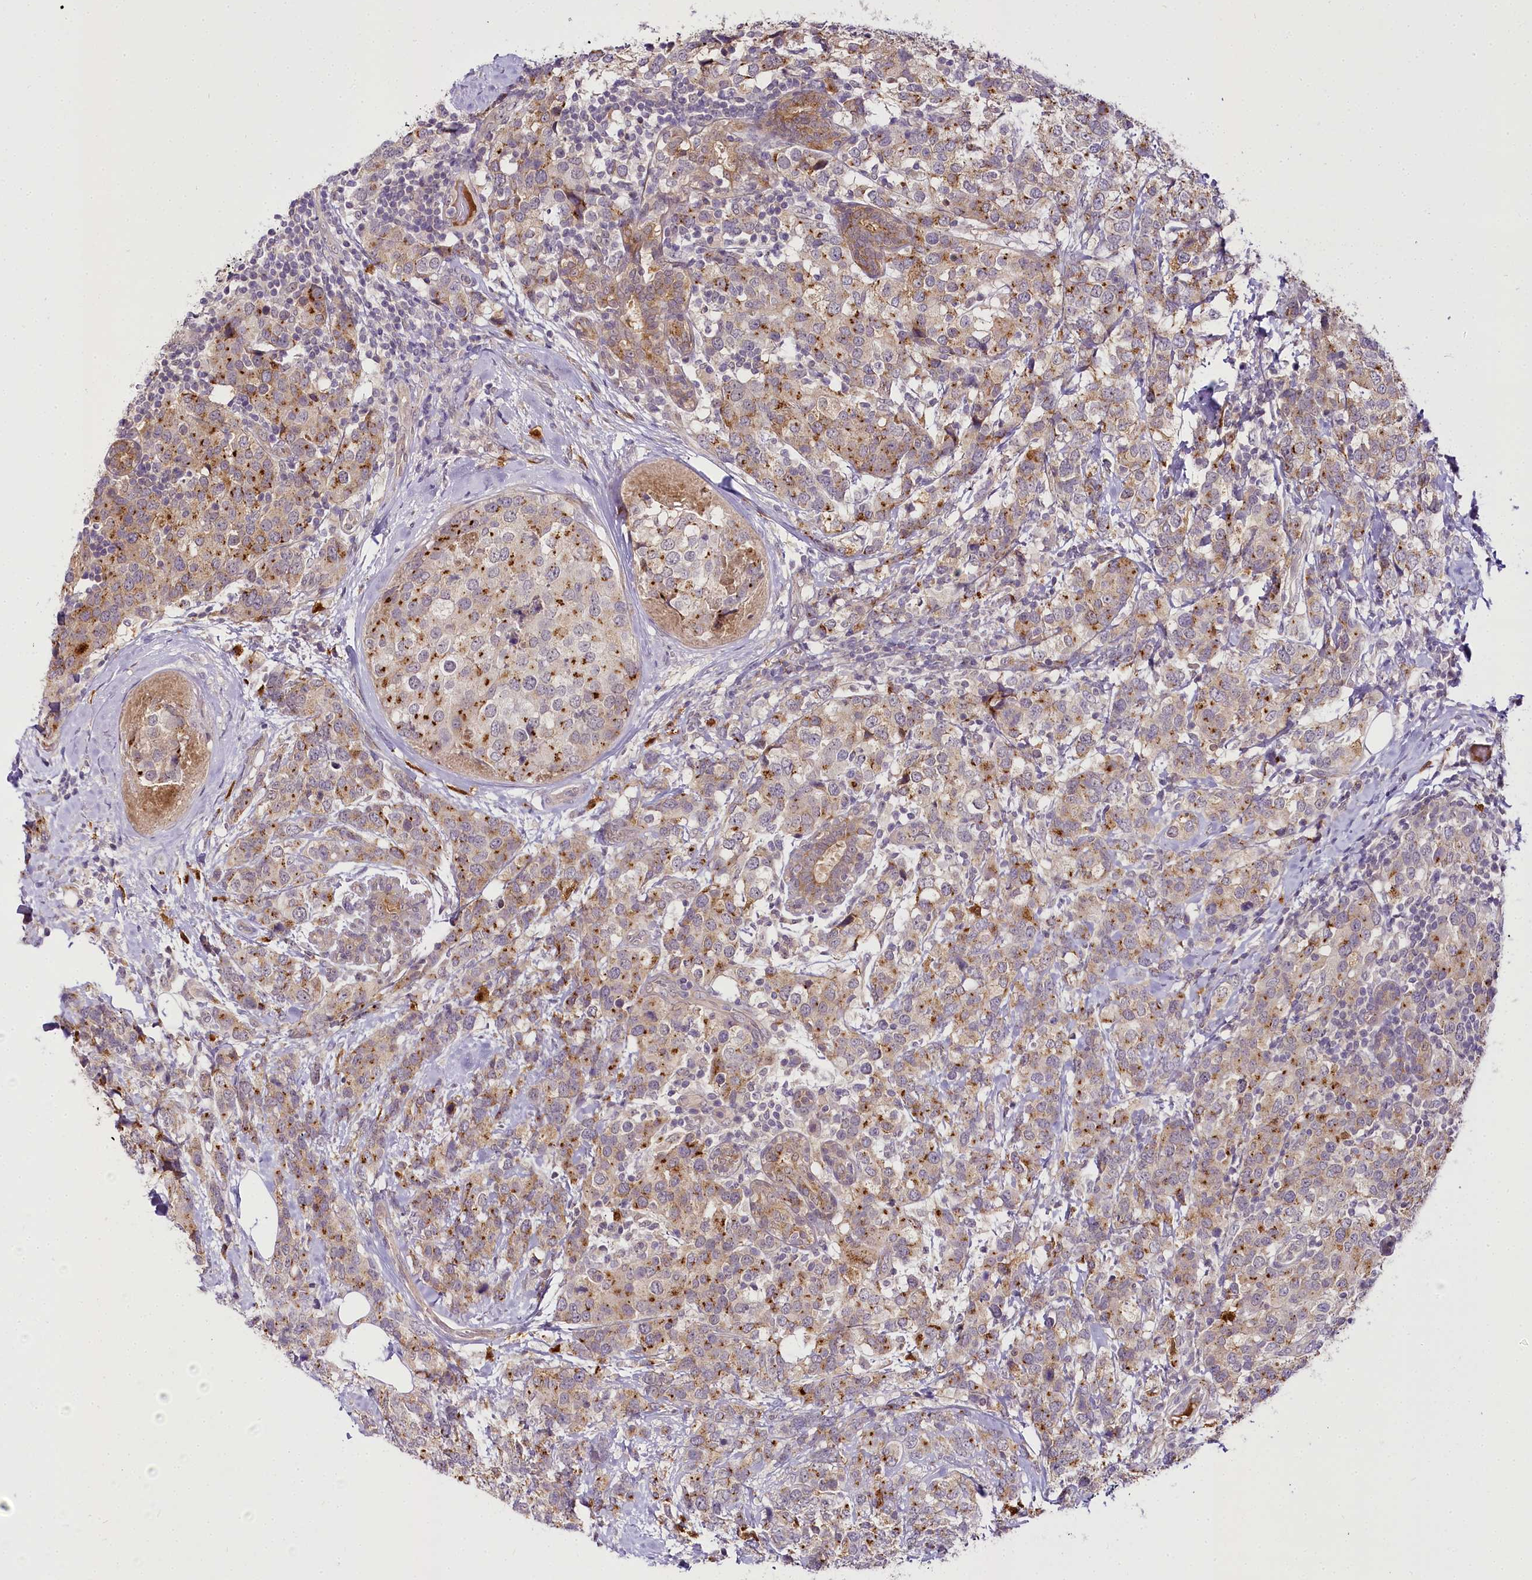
{"staining": {"intensity": "moderate", "quantity": ">75%", "location": "cytoplasmic/membranous"}, "tissue": "breast cancer", "cell_type": "Tumor cells", "image_type": "cancer", "snomed": [{"axis": "morphology", "description": "Lobular carcinoma"}, {"axis": "topography", "description": "Breast"}], "caption": "An immunohistochemistry (IHC) histopathology image of tumor tissue is shown. Protein staining in brown shows moderate cytoplasmic/membranous positivity in breast lobular carcinoma within tumor cells.", "gene": "VWA5A", "patient": {"sex": "female", "age": 59}}